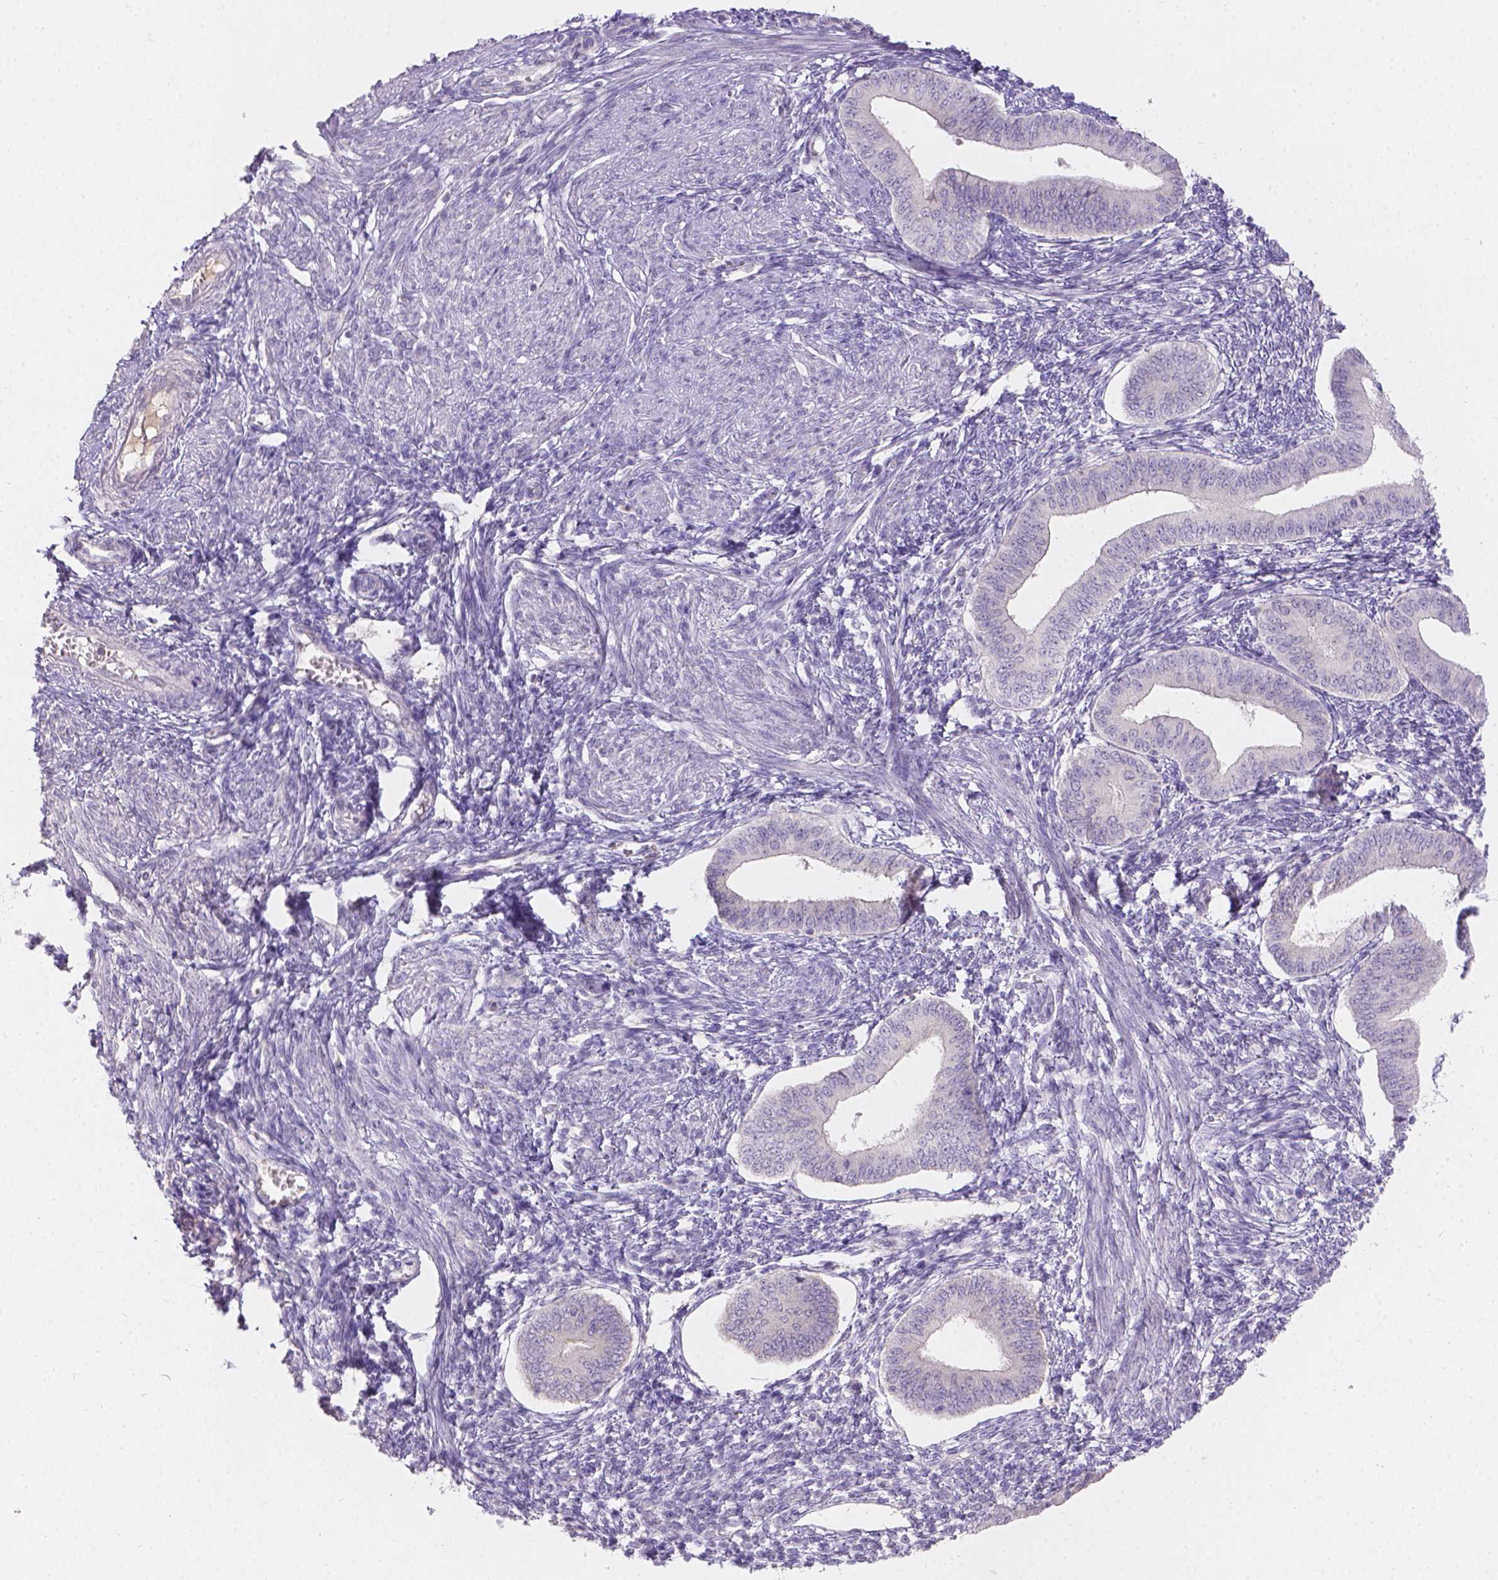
{"staining": {"intensity": "negative", "quantity": "none", "location": "none"}, "tissue": "endometrium", "cell_type": "Cells in endometrial stroma", "image_type": "normal", "snomed": [{"axis": "morphology", "description": "Normal tissue, NOS"}, {"axis": "topography", "description": "Endometrium"}], "caption": "Cells in endometrial stroma show no significant protein positivity in benign endometrium. (DAB (3,3'-diaminobenzidine) immunohistochemistry, high magnification).", "gene": "DCAF4L1", "patient": {"sex": "female", "age": 42}}